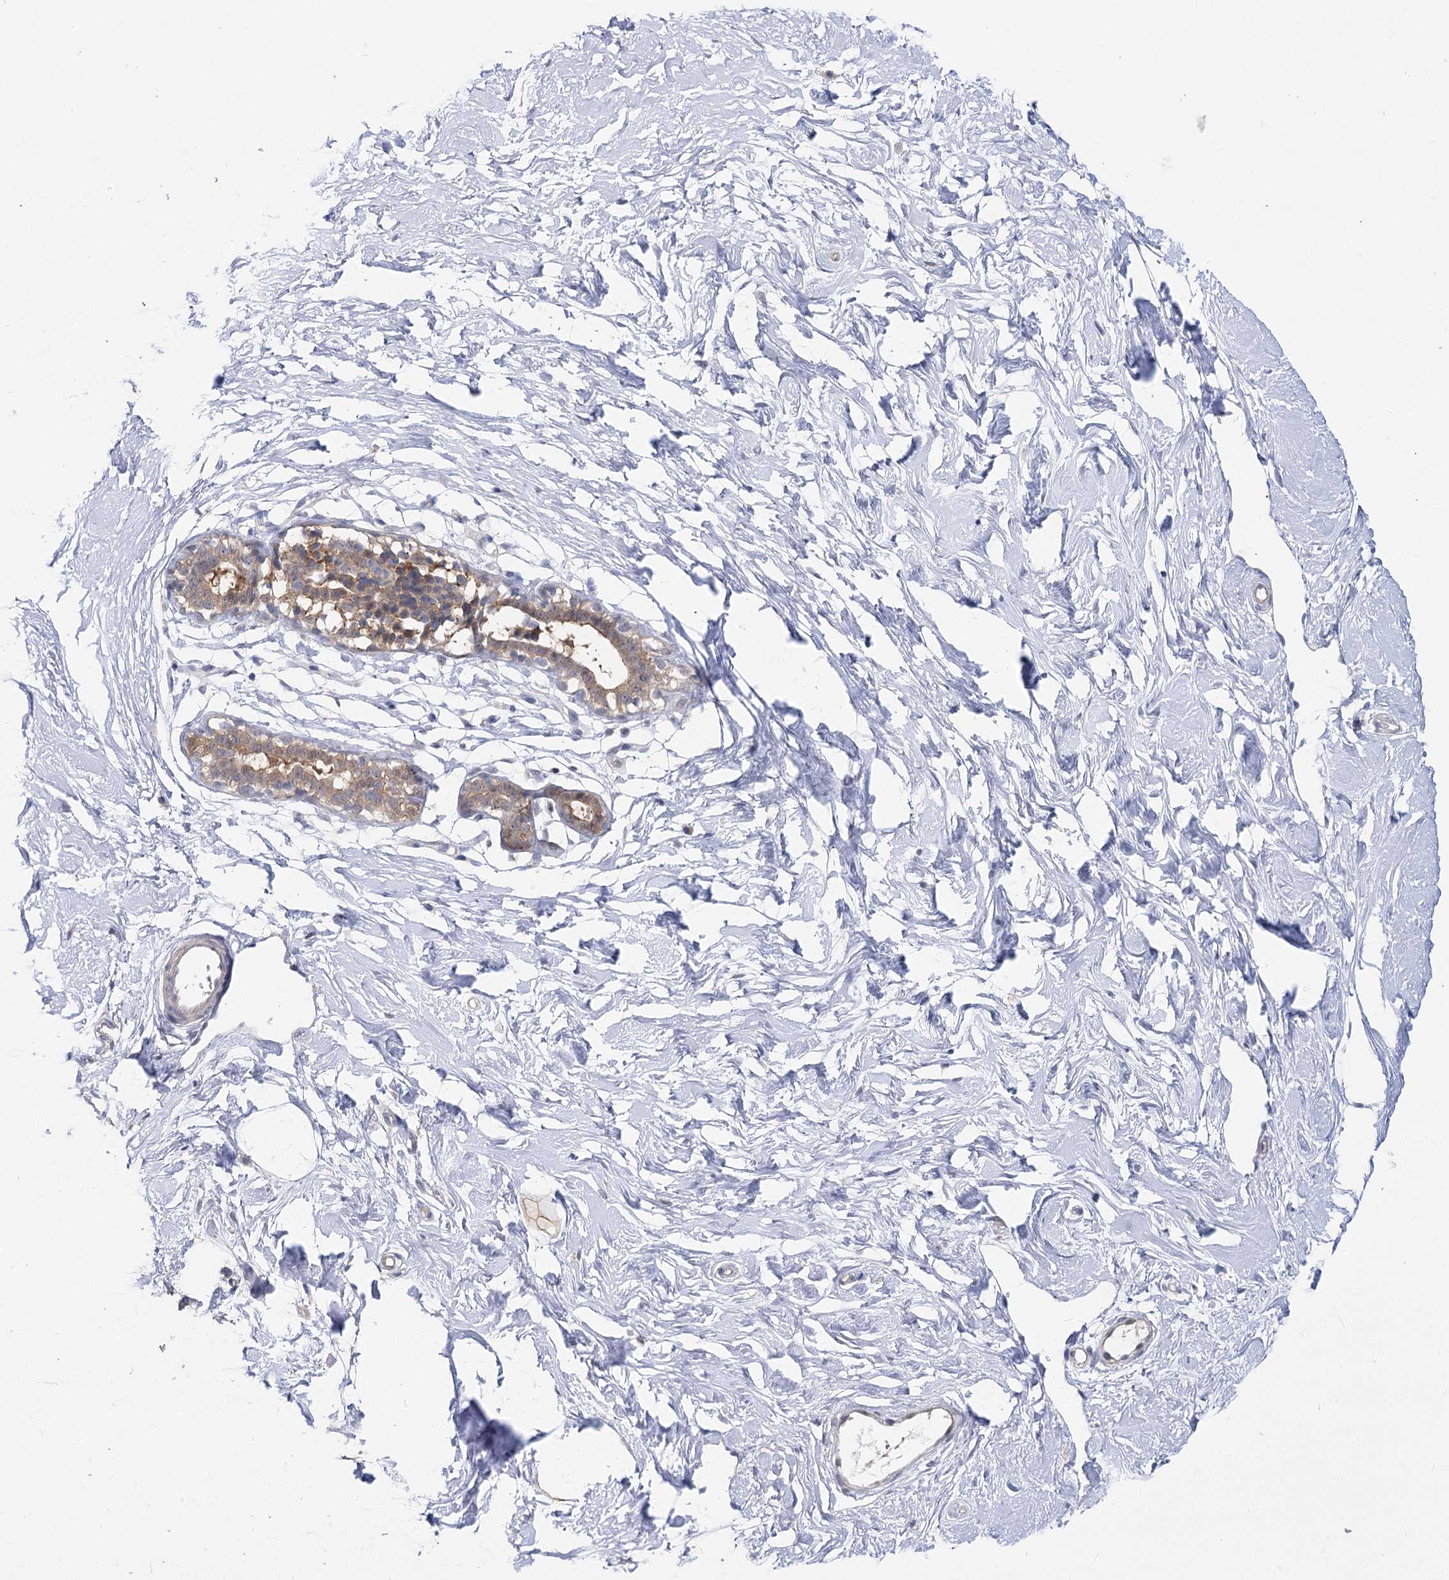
{"staining": {"intensity": "weak", "quantity": "25%-75%", "location": "cytoplasmic/membranous"}, "tissue": "breast", "cell_type": "Adipocytes", "image_type": "normal", "snomed": [{"axis": "morphology", "description": "Normal tissue, NOS"}, {"axis": "morphology", "description": "Adenoma, NOS"}, {"axis": "topography", "description": "Breast"}], "caption": "Protein staining shows weak cytoplasmic/membranous staining in about 25%-75% of adipocytes in unremarkable breast.", "gene": "UGP2", "patient": {"sex": "female", "age": 23}}